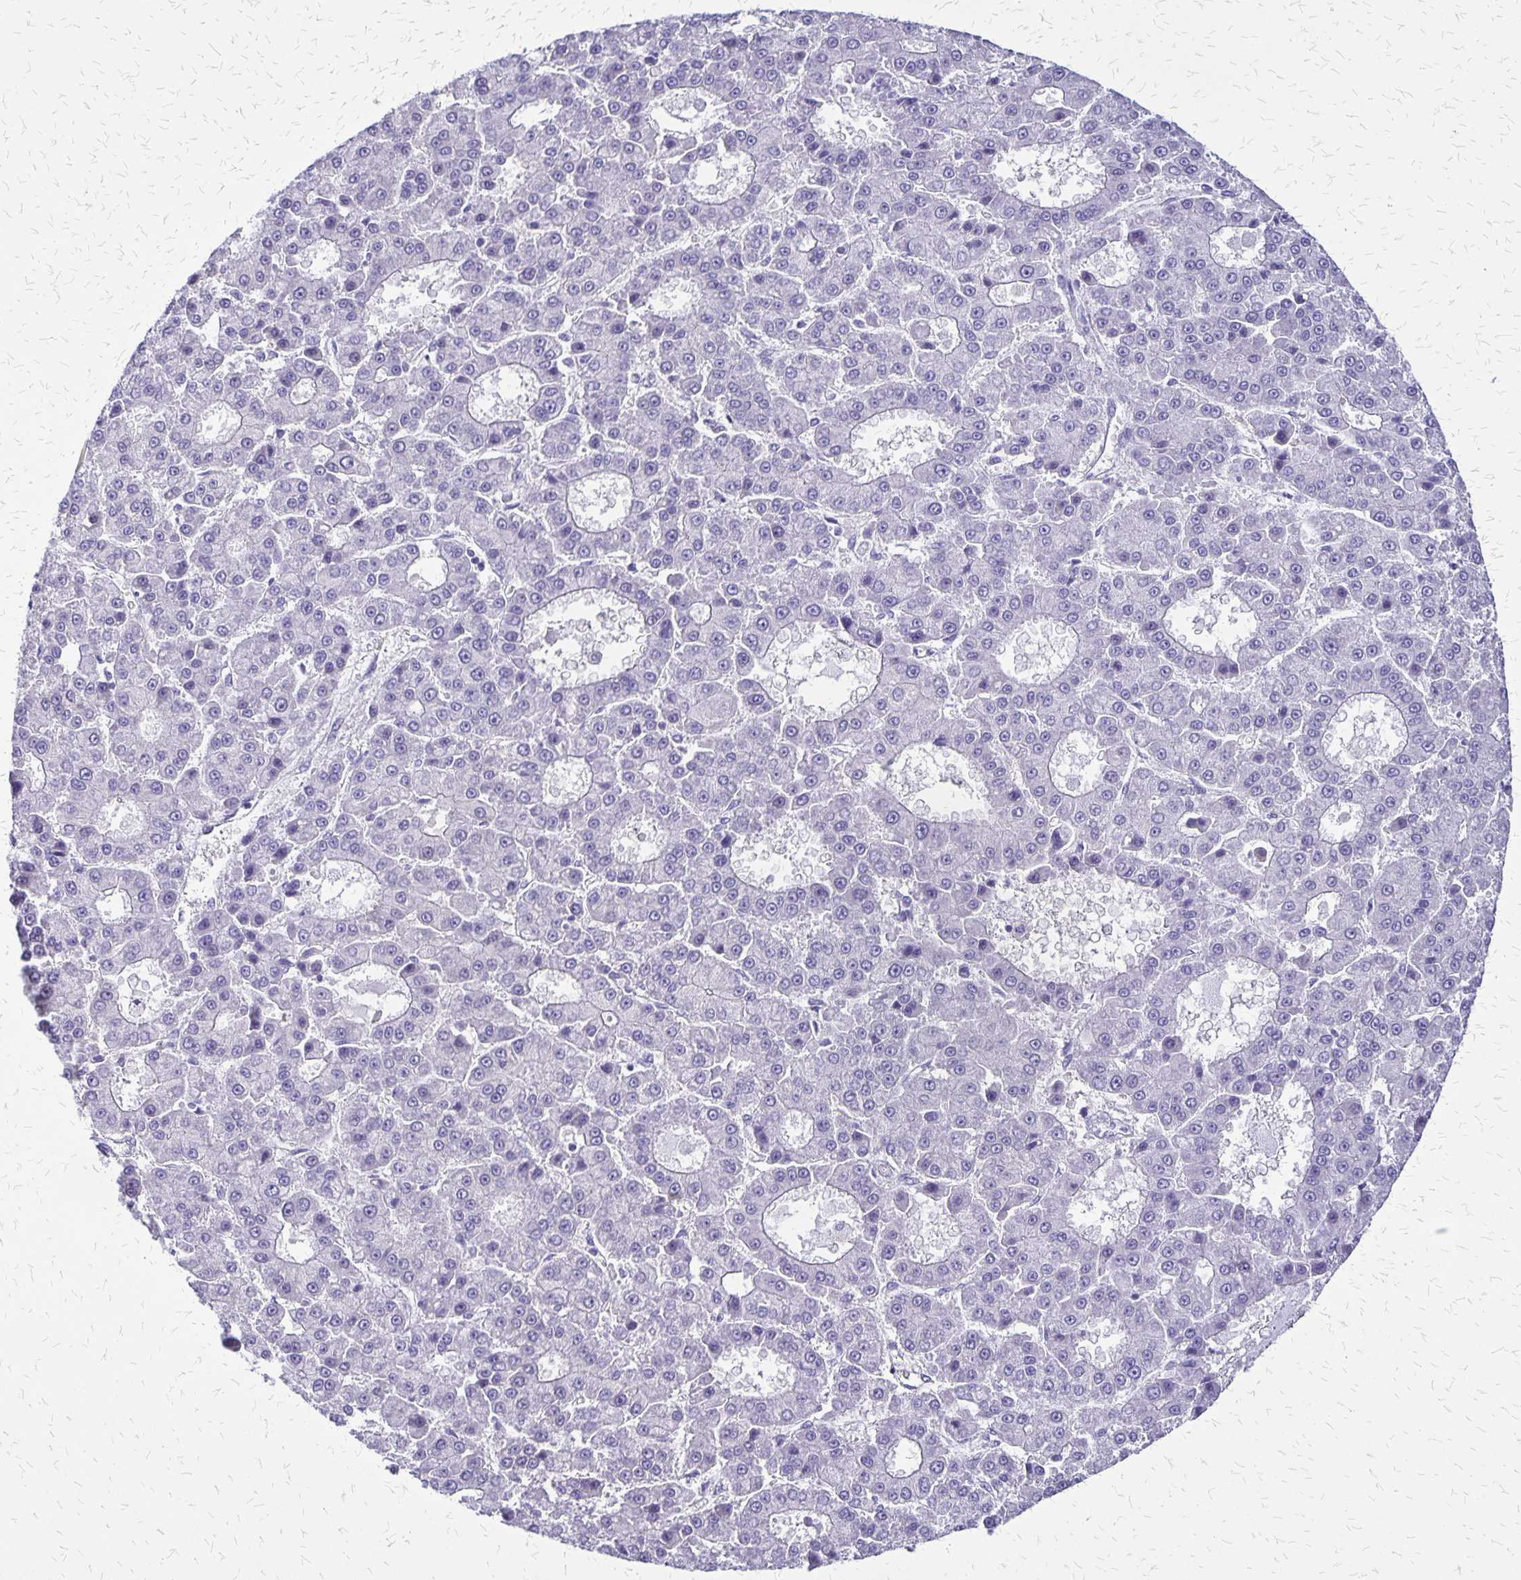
{"staining": {"intensity": "negative", "quantity": "none", "location": "none"}, "tissue": "liver cancer", "cell_type": "Tumor cells", "image_type": "cancer", "snomed": [{"axis": "morphology", "description": "Carcinoma, Hepatocellular, NOS"}, {"axis": "topography", "description": "Liver"}], "caption": "Tumor cells are negative for protein expression in human liver cancer (hepatocellular carcinoma).", "gene": "SI", "patient": {"sex": "male", "age": 70}}